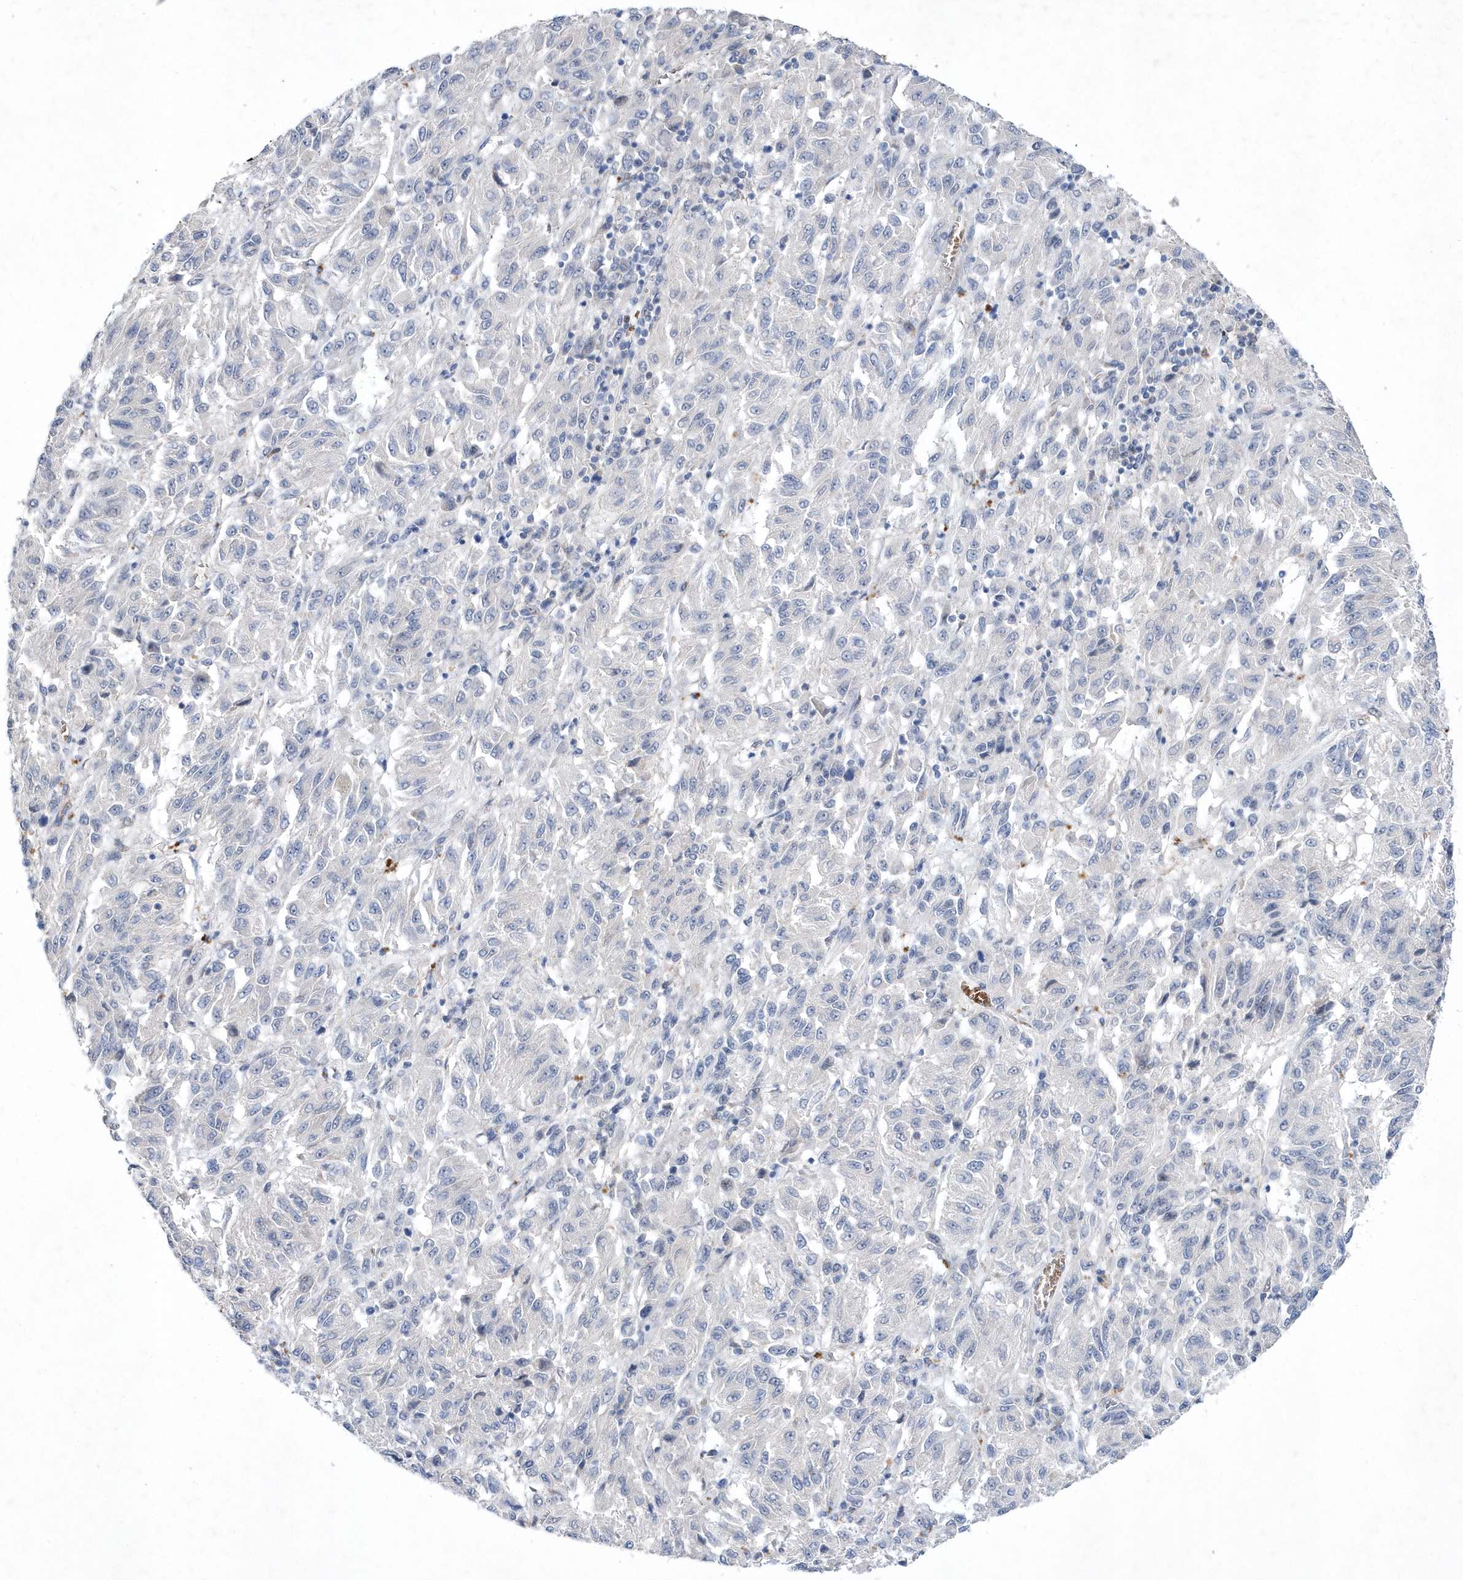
{"staining": {"intensity": "negative", "quantity": "none", "location": "none"}, "tissue": "melanoma", "cell_type": "Tumor cells", "image_type": "cancer", "snomed": [{"axis": "morphology", "description": "Malignant melanoma, Metastatic site"}, {"axis": "topography", "description": "Lung"}], "caption": "Immunohistochemical staining of human malignant melanoma (metastatic site) reveals no significant expression in tumor cells.", "gene": "ZNF875", "patient": {"sex": "male", "age": 64}}